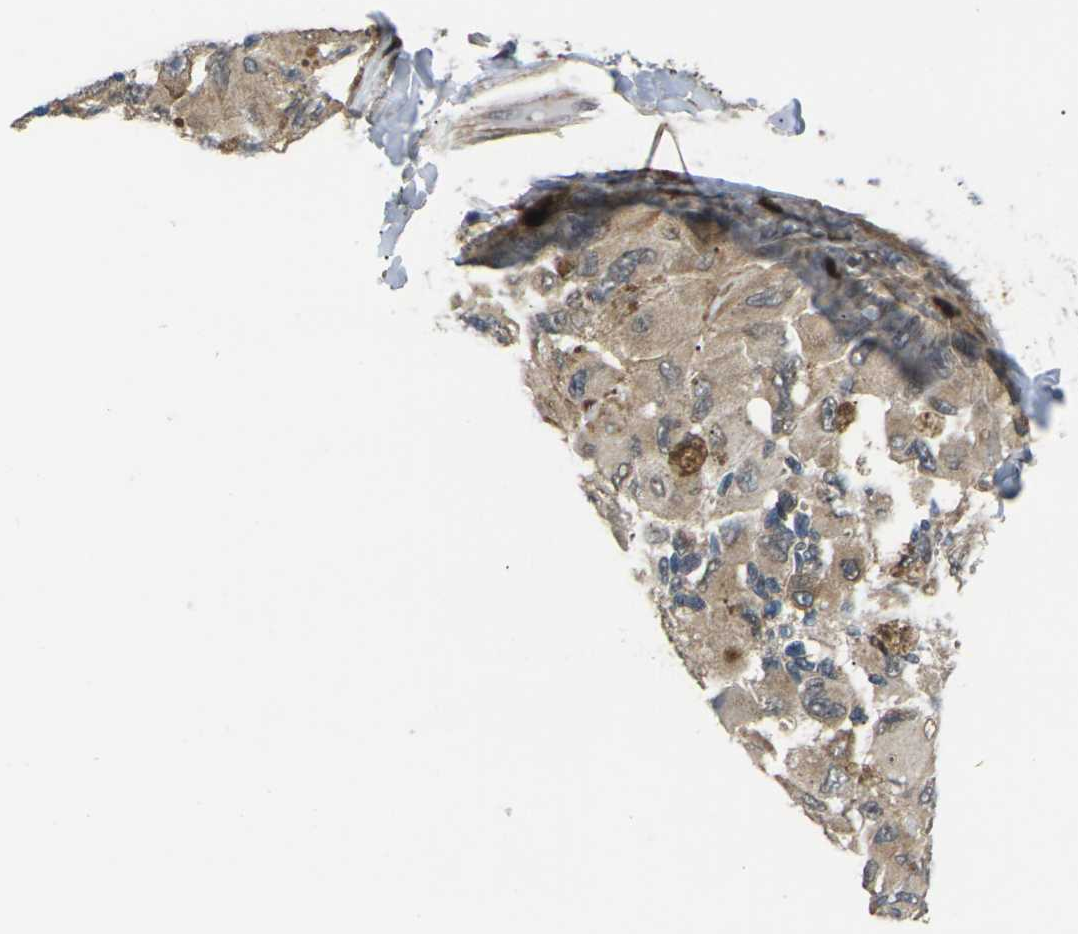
{"staining": {"intensity": "weak", "quantity": ">75%", "location": "cytoplasmic/membranous"}, "tissue": "melanoma", "cell_type": "Tumor cells", "image_type": "cancer", "snomed": [{"axis": "morphology", "description": "Malignant melanoma, NOS"}, {"axis": "topography", "description": "Skin"}], "caption": "Immunohistochemical staining of melanoma shows weak cytoplasmic/membranous protein positivity in about >75% of tumor cells. (DAB (3,3'-diaminobenzidine) = brown stain, brightfield microscopy at high magnification).", "gene": "RPS6KA3", "patient": {"sex": "female", "age": 73}}